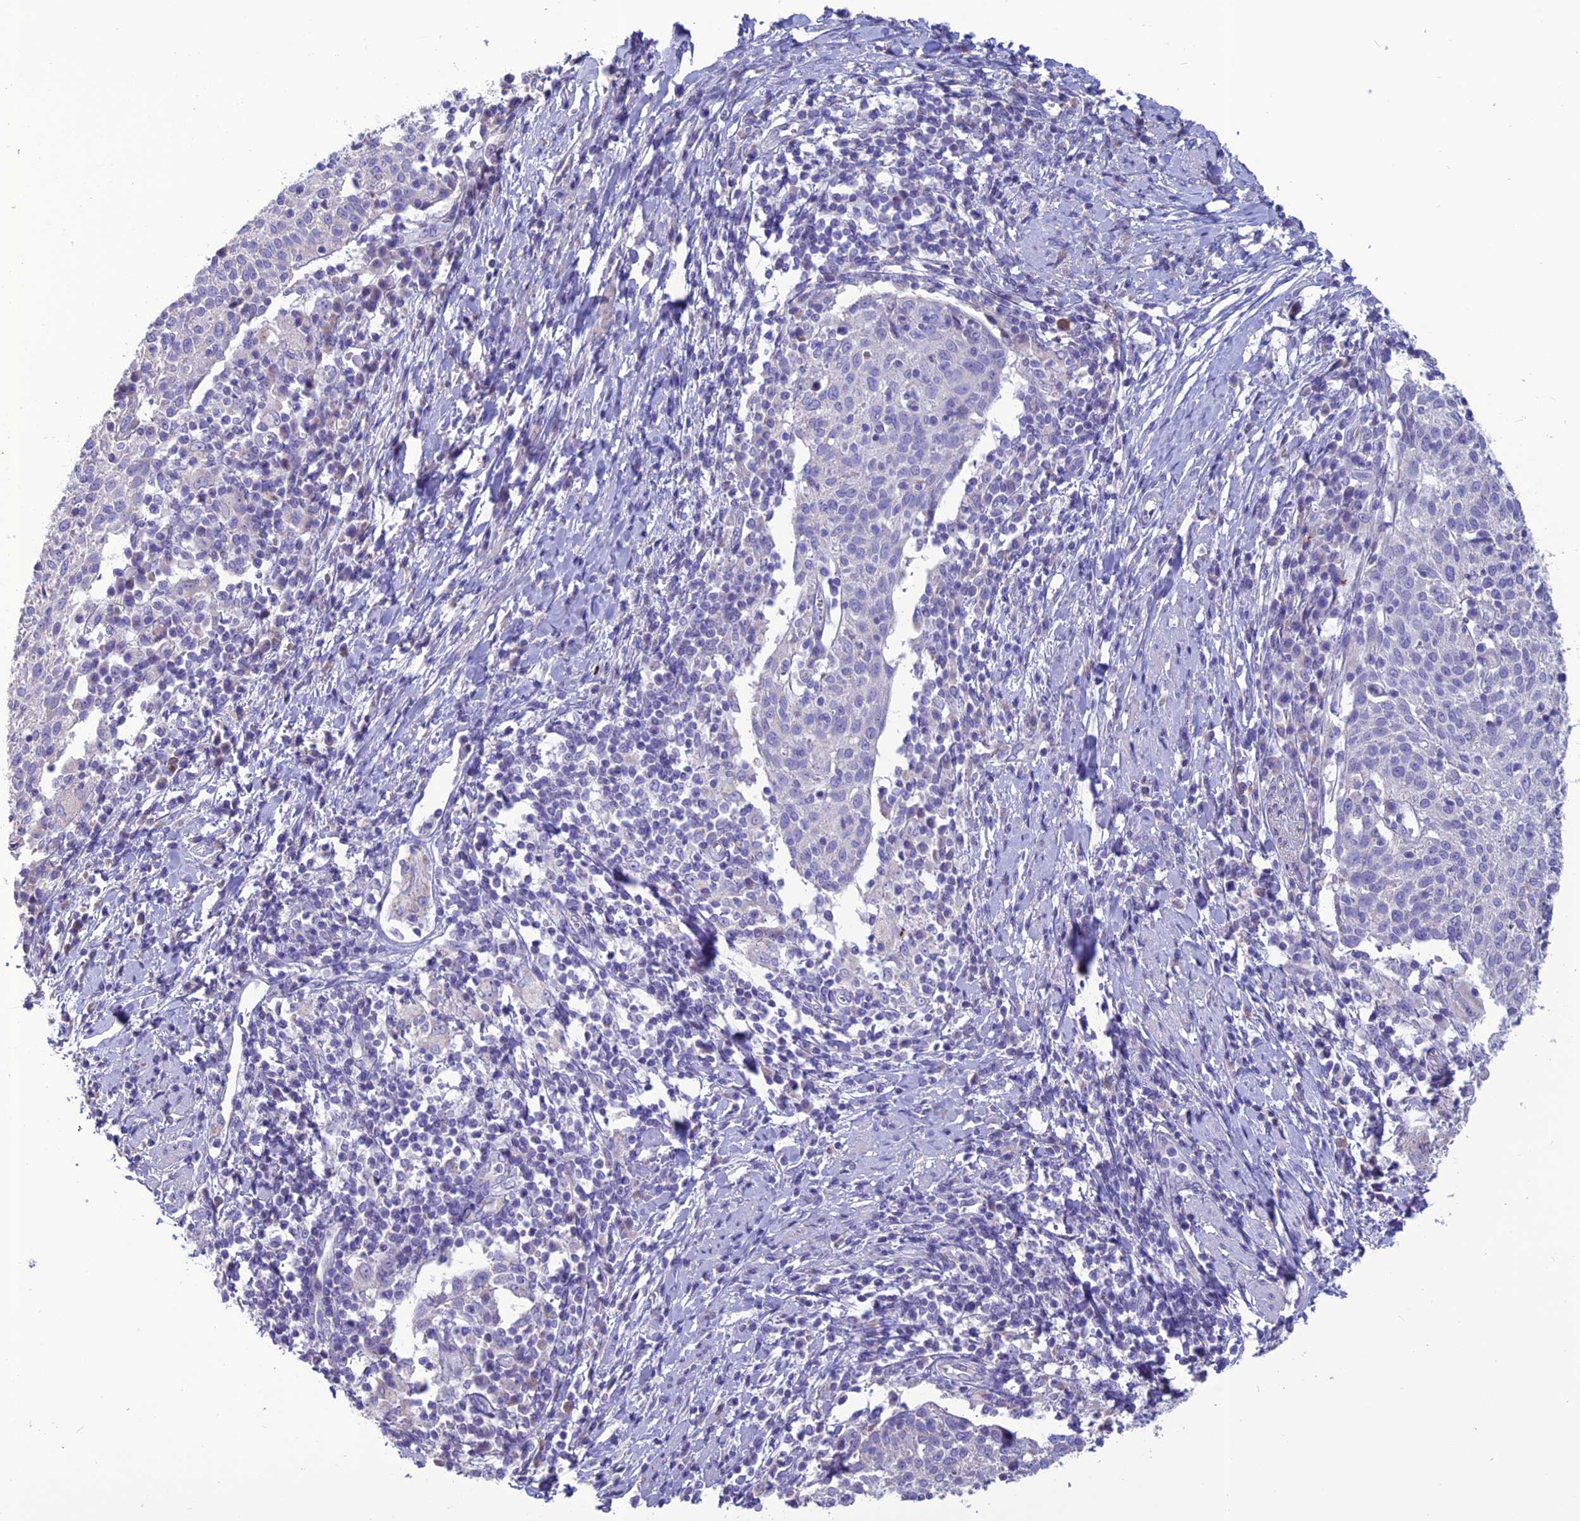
{"staining": {"intensity": "negative", "quantity": "none", "location": "none"}, "tissue": "cervical cancer", "cell_type": "Tumor cells", "image_type": "cancer", "snomed": [{"axis": "morphology", "description": "Squamous cell carcinoma, NOS"}, {"axis": "topography", "description": "Cervix"}], "caption": "Tumor cells show no significant positivity in cervical squamous cell carcinoma. (Stains: DAB immunohistochemistry with hematoxylin counter stain, Microscopy: brightfield microscopy at high magnification).", "gene": "BHMT2", "patient": {"sex": "female", "age": 52}}